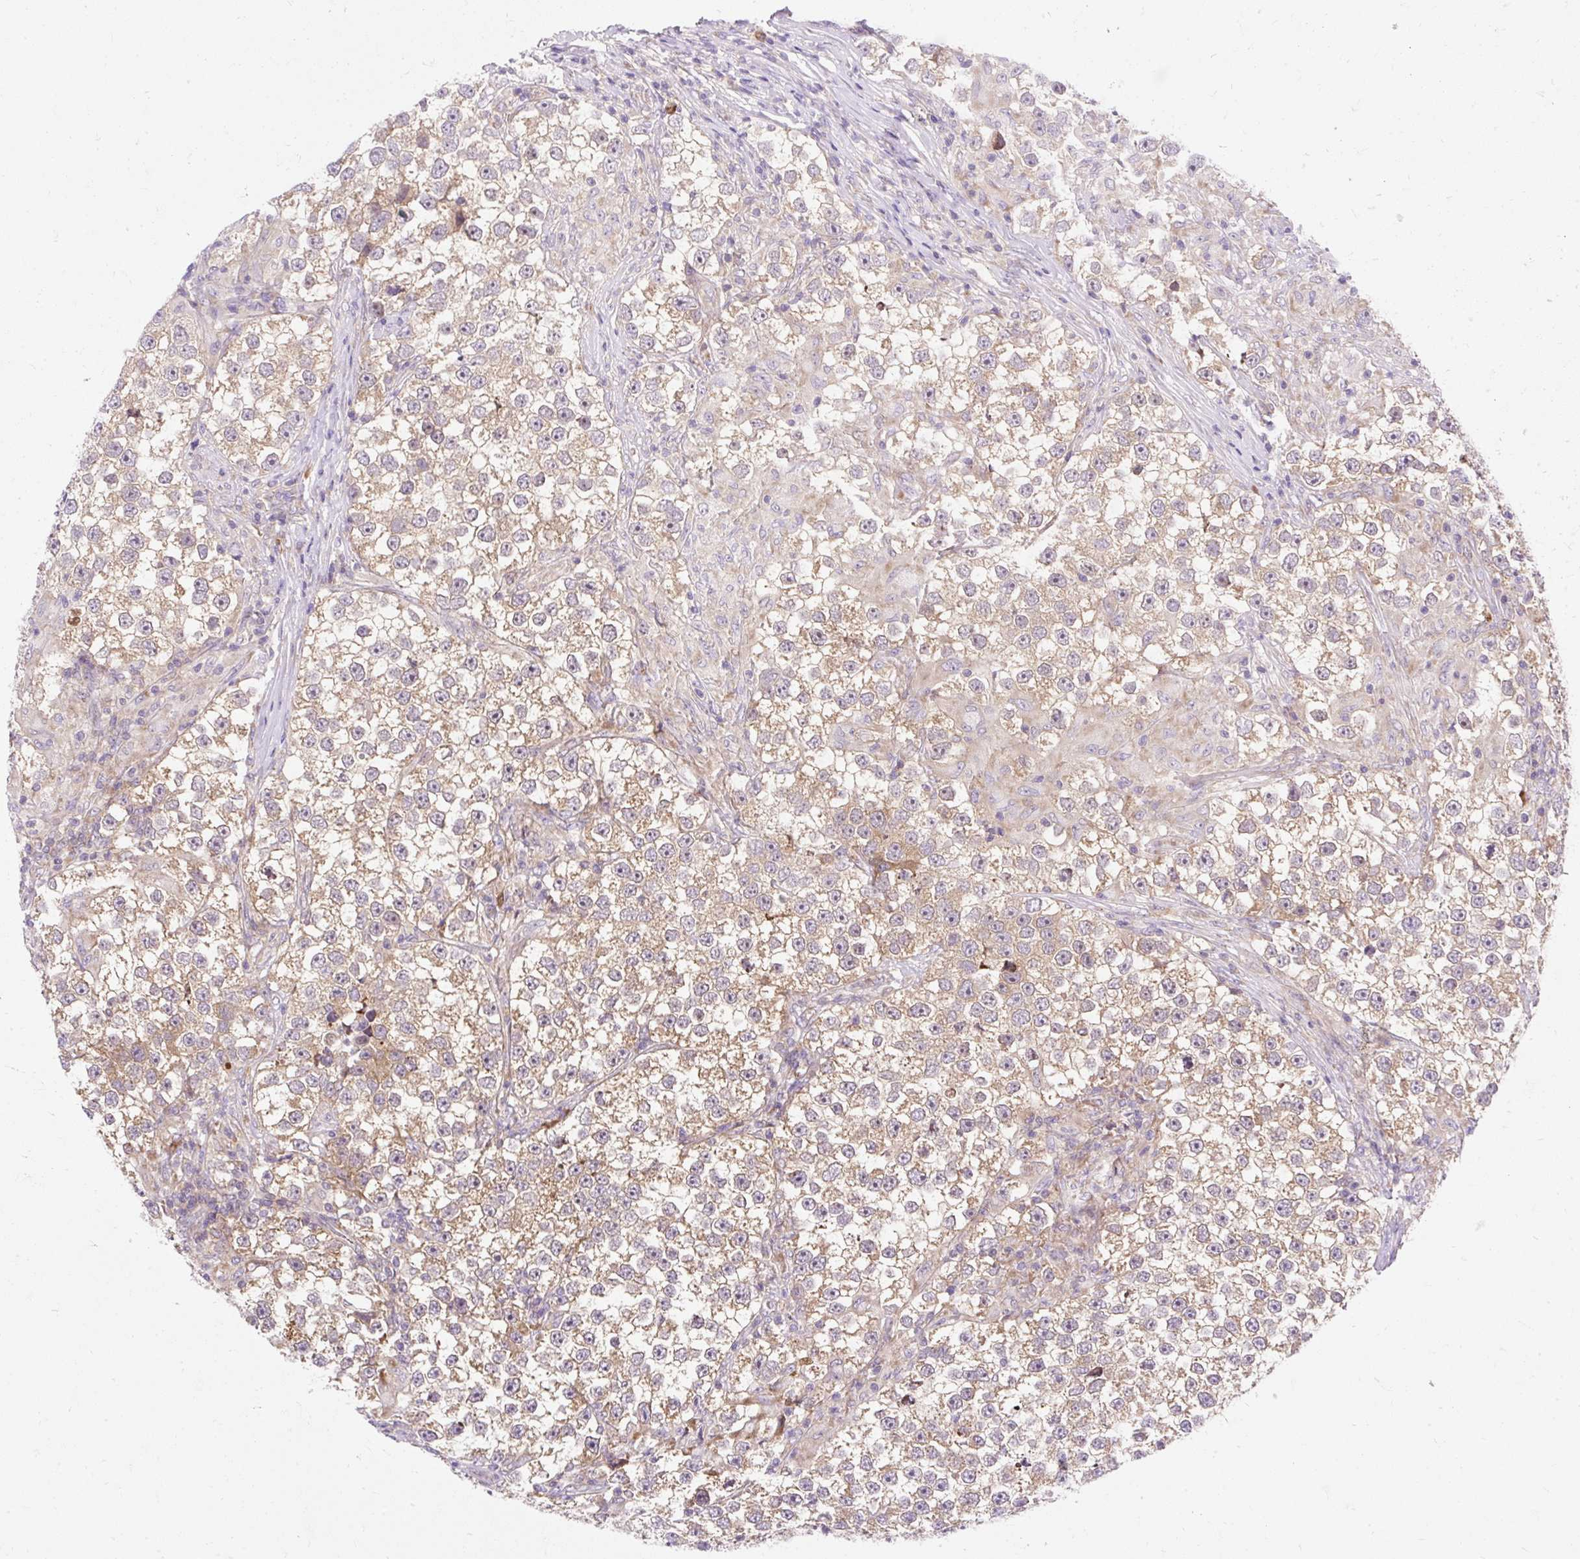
{"staining": {"intensity": "moderate", "quantity": "25%-75%", "location": "cytoplasmic/membranous"}, "tissue": "testis cancer", "cell_type": "Tumor cells", "image_type": "cancer", "snomed": [{"axis": "morphology", "description": "Seminoma, NOS"}, {"axis": "topography", "description": "Testis"}], "caption": "Testis cancer (seminoma) stained with a protein marker shows moderate staining in tumor cells.", "gene": "GPR45", "patient": {"sex": "male", "age": 46}}